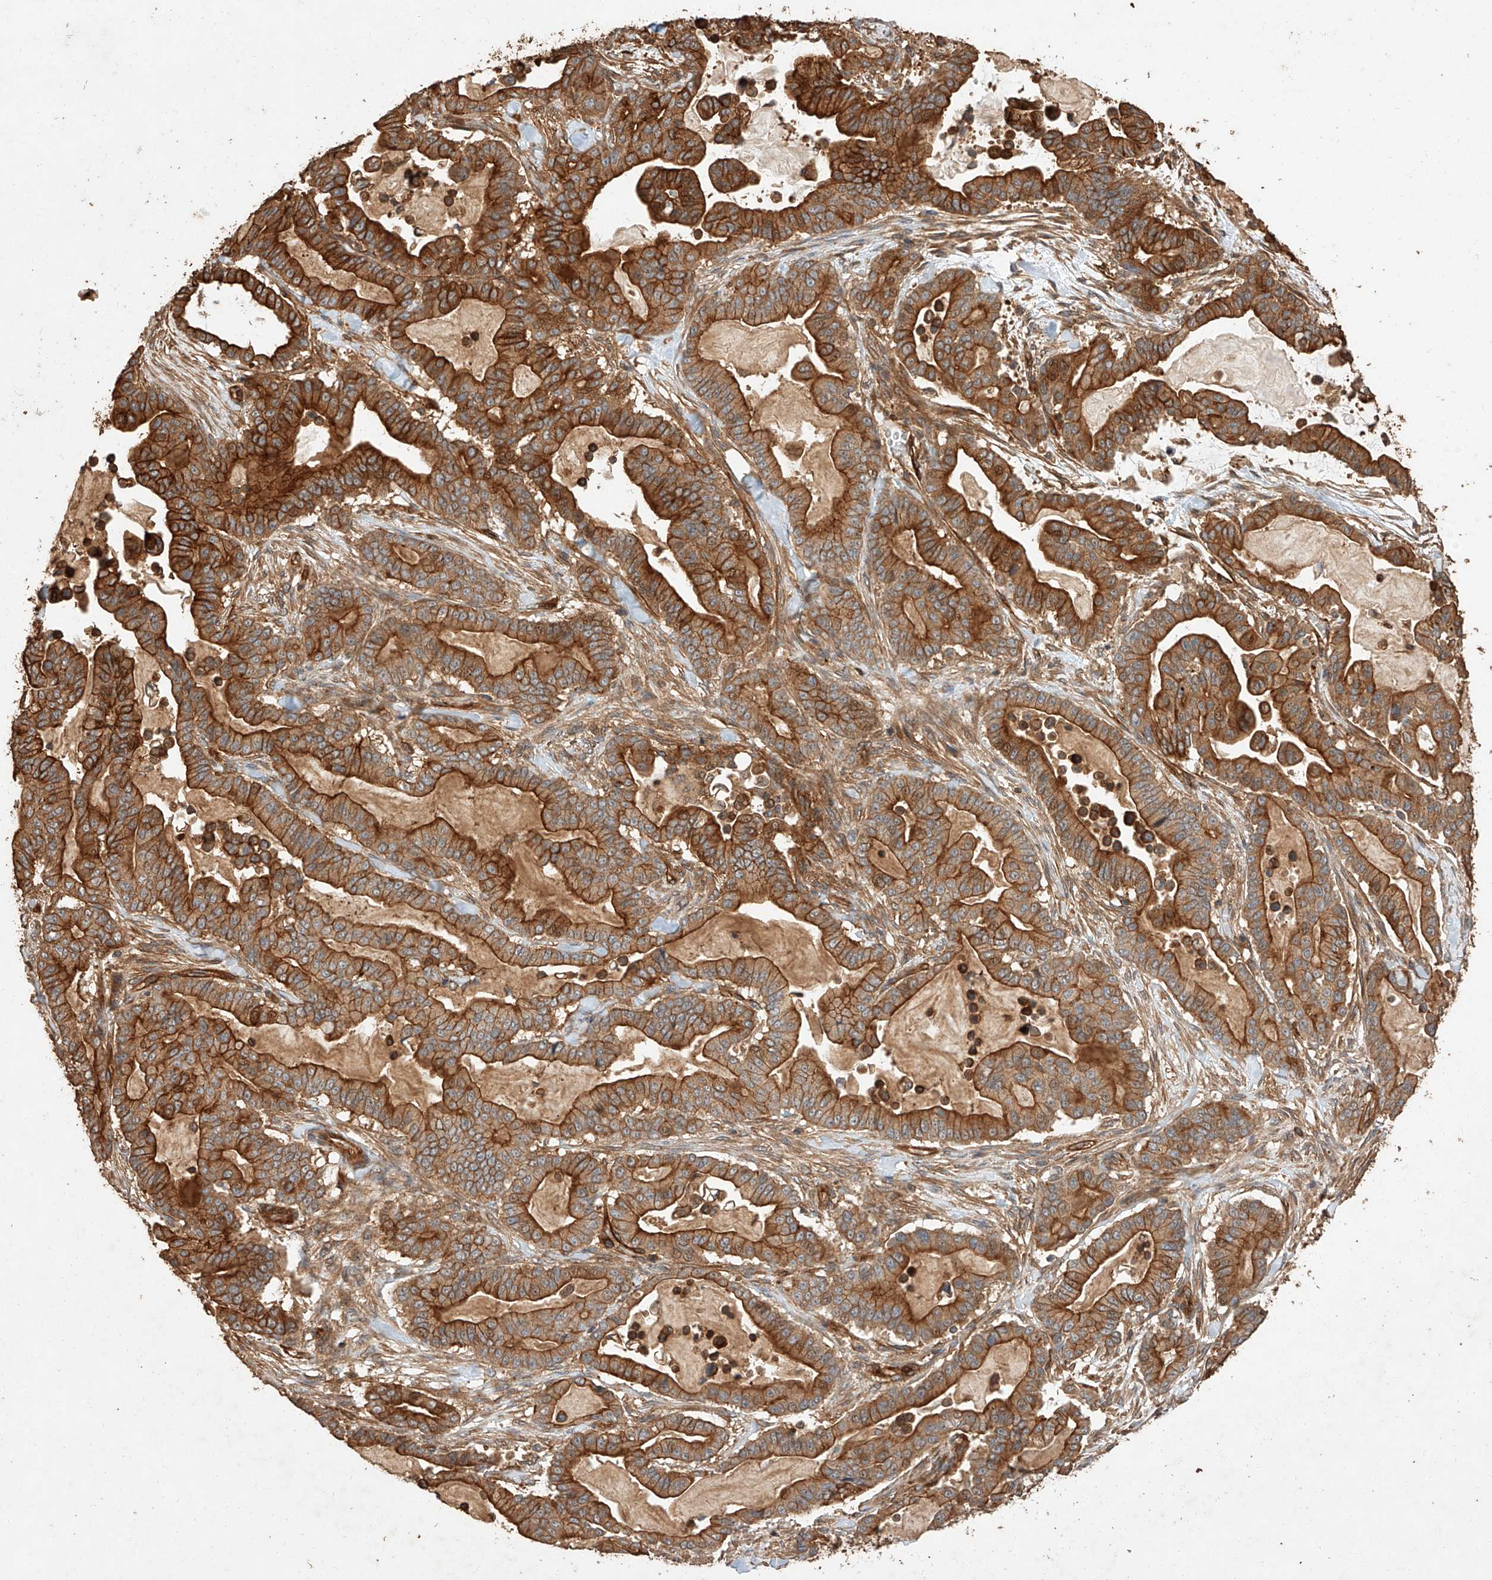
{"staining": {"intensity": "strong", "quantity": ">75%", "location": "cytoplasmic/membranous"}, "tissue": "pancreatic cancer", "cell_type": "Tumor cells", "image_type": "cancer", "snomed": [{"axis": "morphology", "description": "Adenocarcinoma, NOS"}, {"axis": "topography", "description": "Pancreas"}], "caption": "Adenocarcinoma (pancreatic) stained for a protein displays strong cytoplasmic/membranous positivity in tumor cells. The protein of interest is stained brown, and the nuclei are stained in blue (DAB (3,3'-diaminobenzidine) IHC with brightfield microscopy, high magnification).", "gene": "GHDC", "patient": {"sex": "male", "age": 63}}